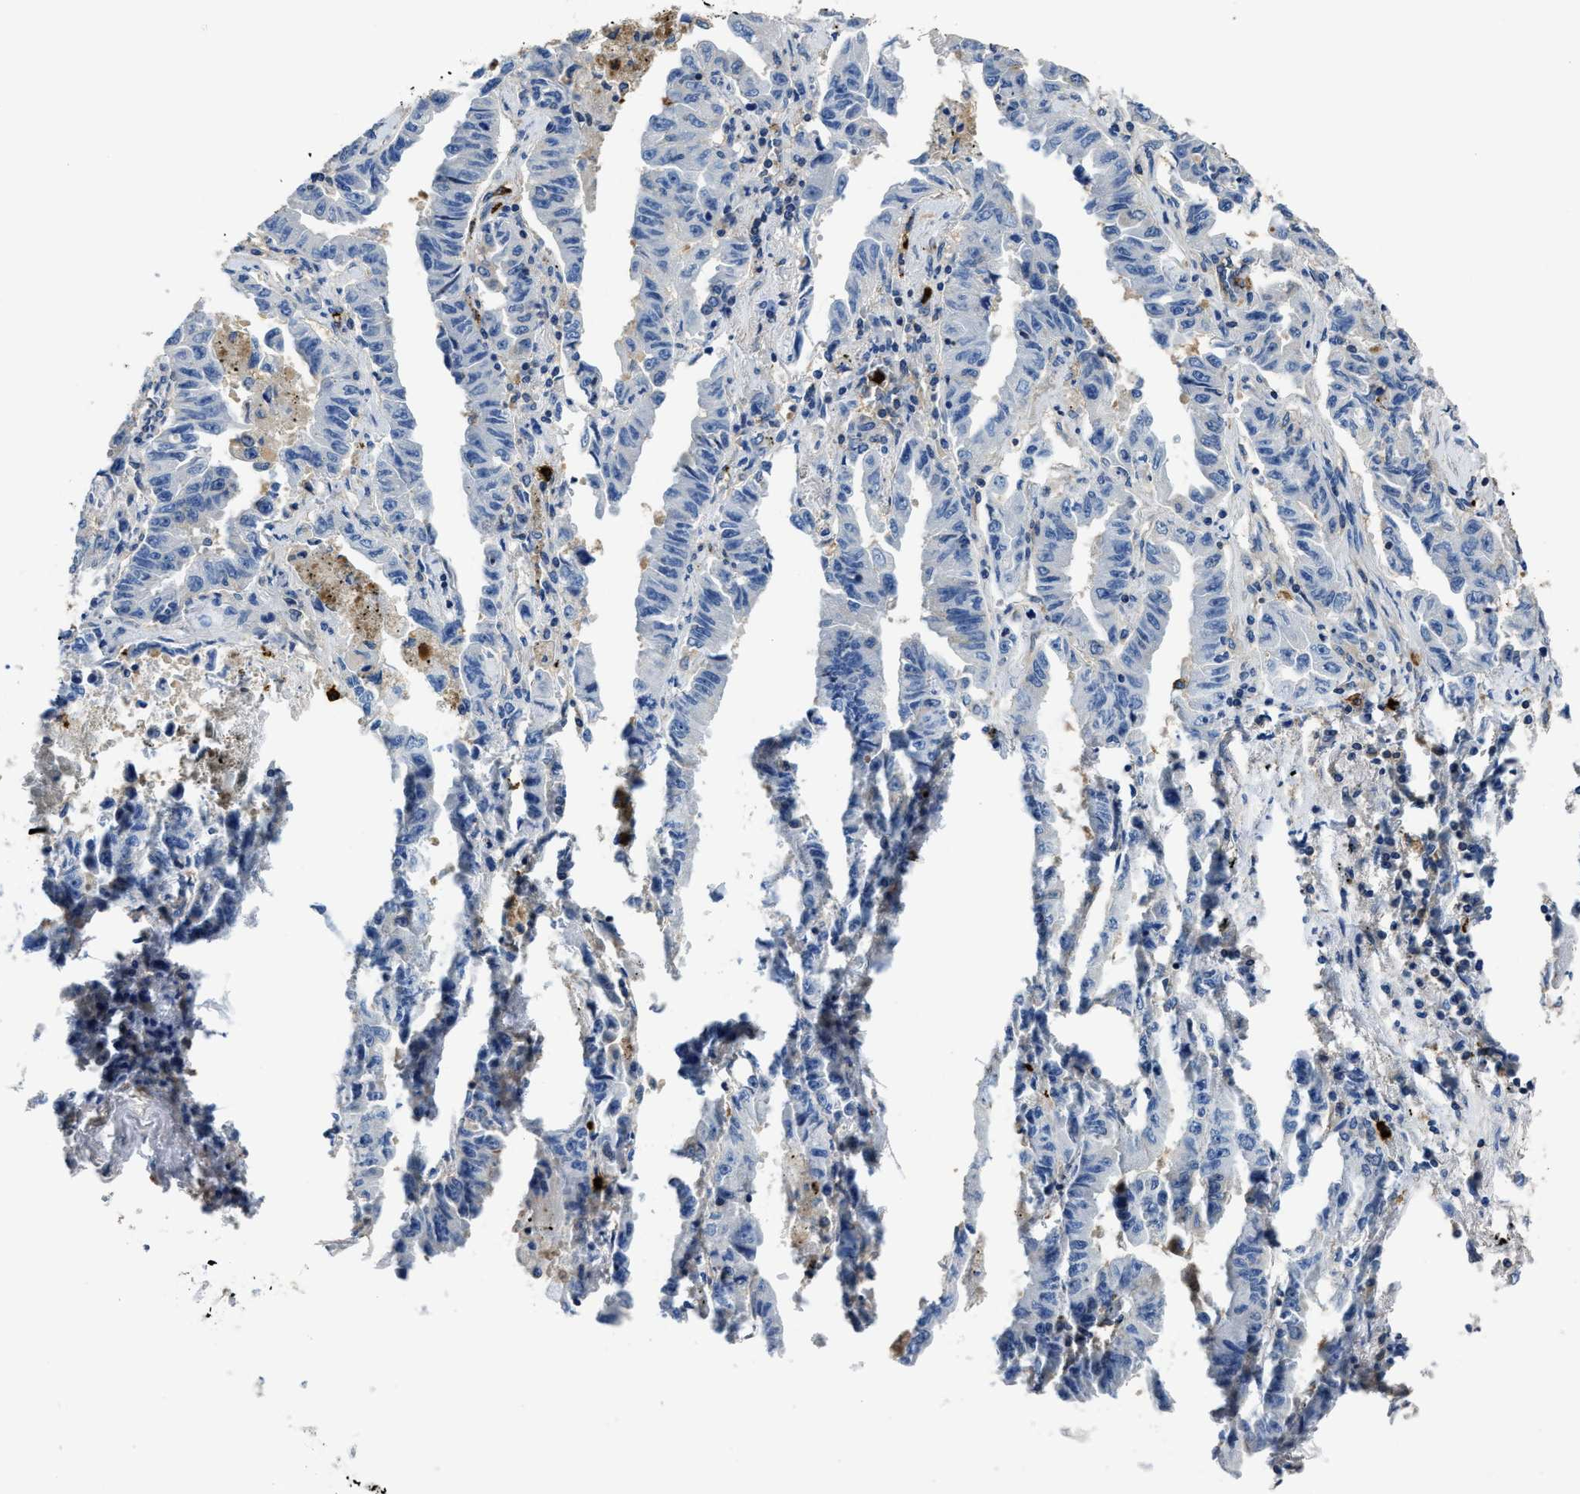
{"staining": {"intensity": "negative", "quantity": "none", "location": "none"}, "tissue": "lung cancer", "cell_type": "Tumor cells", "image_type": "cancer", "snomed": [{"axis": "morphology", "description": "Adenocarcinoma, NOS"}, {"axis": "topography", "description": "Lung"}], "caption": "Micrograph shows no protein staining in tumor cells of lung adenocarcinoma tissue. (Brightfield microscopy of DAB (3,3'-diaminobenzidine) IHC at high magnification).", "gene": "TRAF6", "patient": {"sex": "female", "age": 51}}